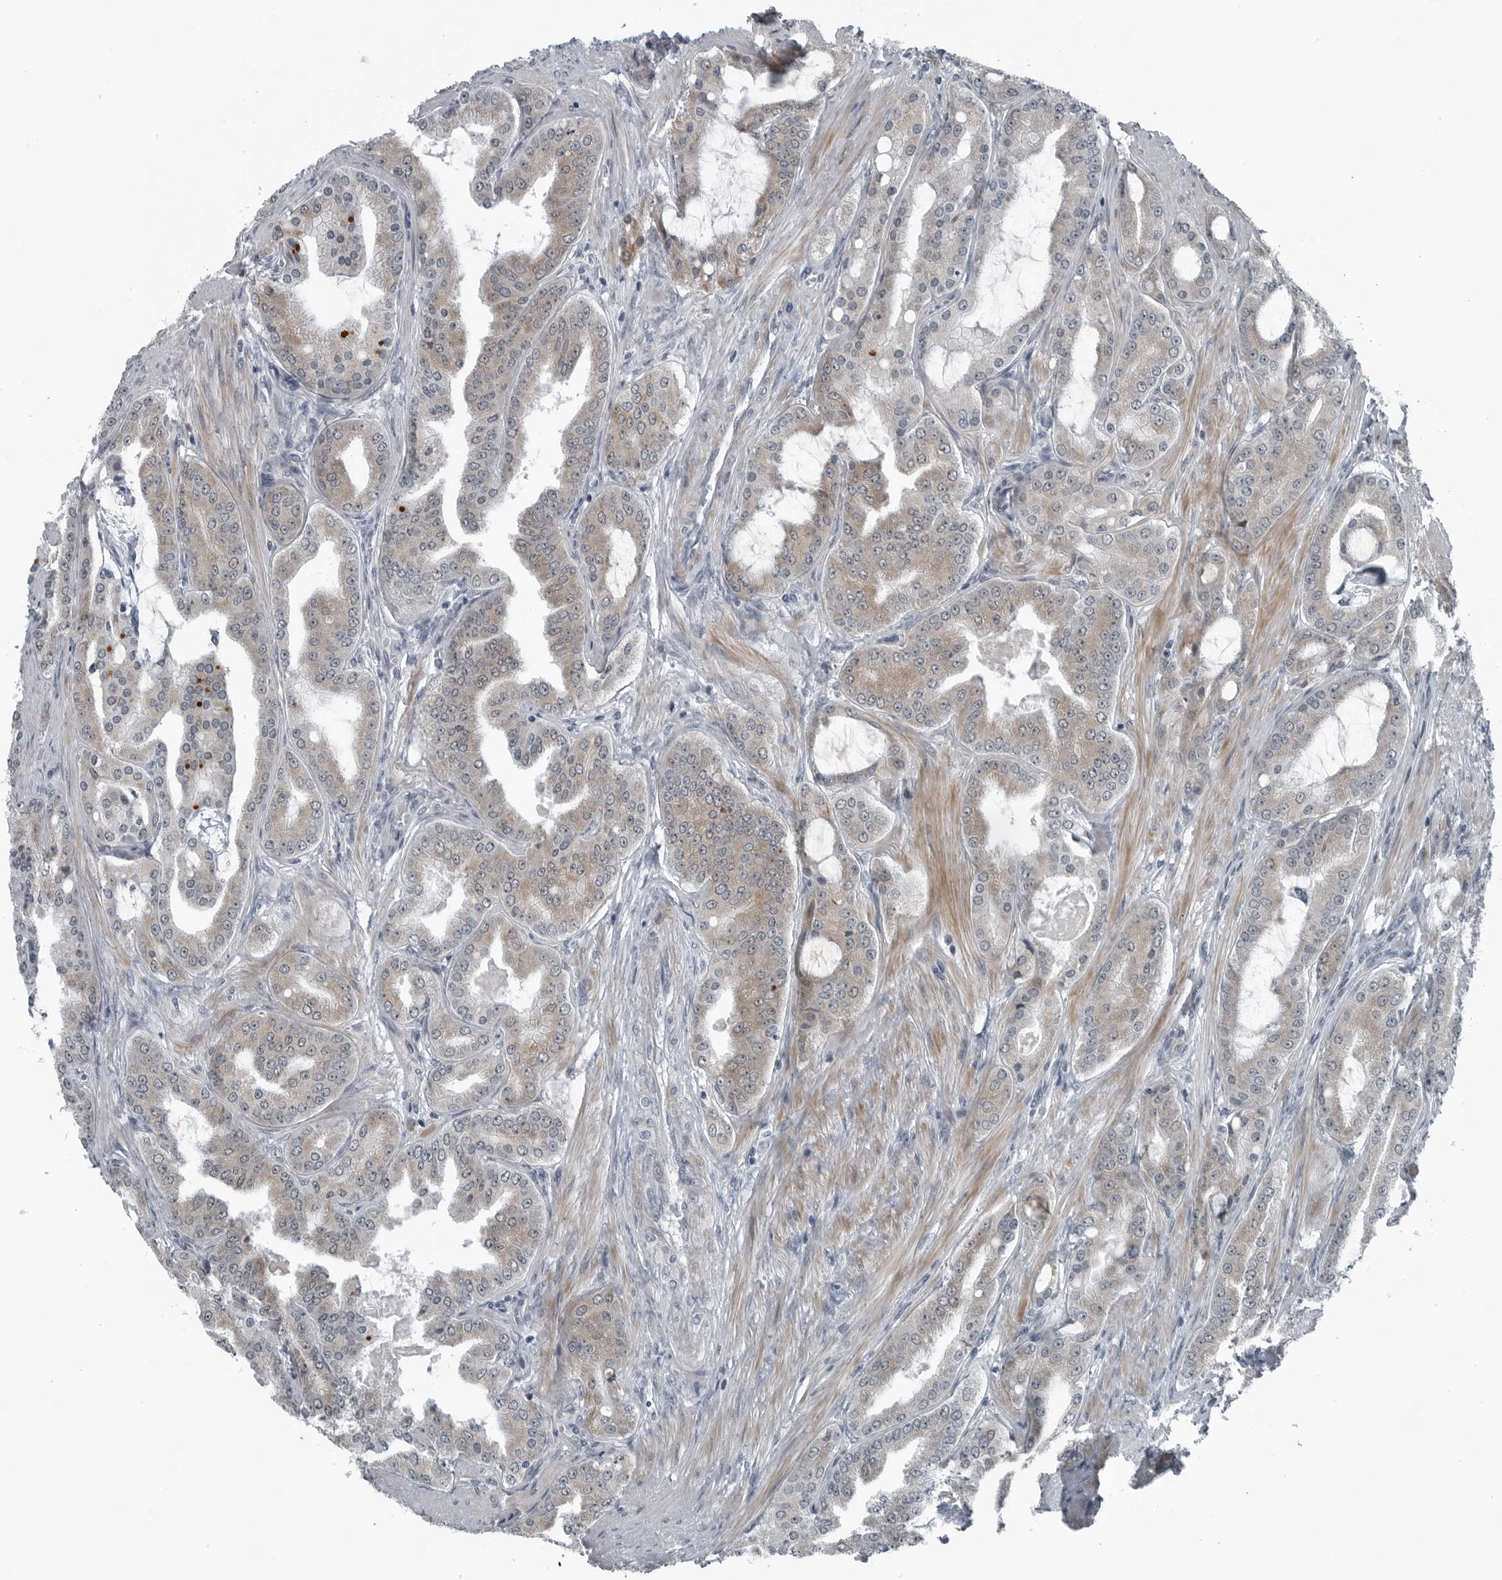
{"staining": {"intensity": "weak", "quantity": "25%-75%", "location": "cytoplasmic/membranous"}, "tissue": "prostate cancer", "cell_type": "Tumor cells", "image_type": "cancer", "snomed": [{"axis": "morphology", "description": "Adenocarcinoma, High grade"}, {"axis": "topography", "description": "Prostate"}], "caption": "Adenocarcinoma (high-grade) (prostate) stained for a protein shows weak cytoplasmic/membranous positivity in tumor cells.", "gene": "DNAAF11", "patient": {"sex": "male", "age": 60}}